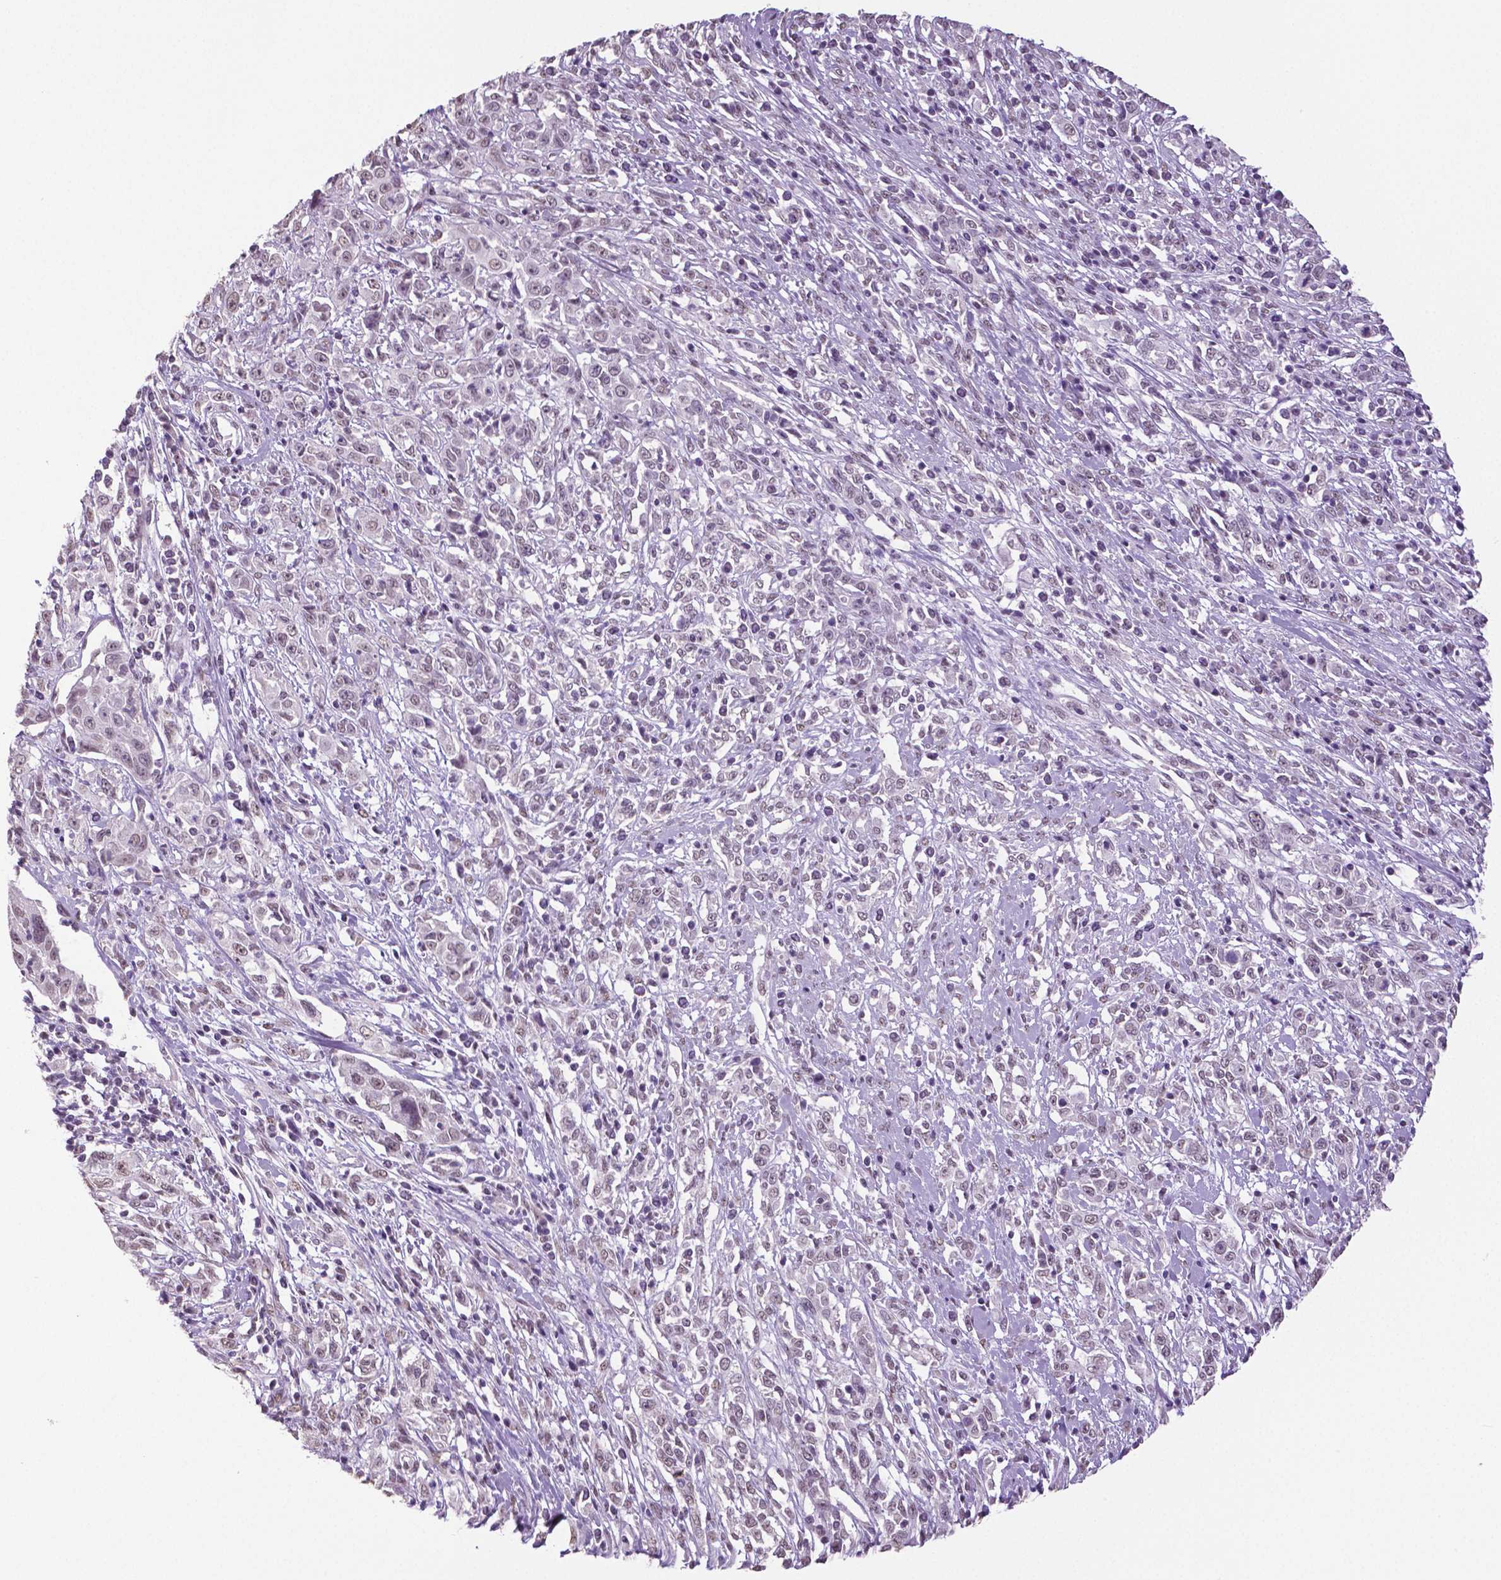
{"staining": {"intensity": "negative", "quantity": "none", "location": "none"}, "tissue": "cervical cancer", "cell_type": "Tumor cells", "image_type": "cancer", "snomed": [{"axis": "morphology", "description": "Adenocarcinoma, NOS"}, {"axis": "topography", "description": "Cervix"}], "caption": "IHC photomicrograph of adenocarcinoma (cervical) stained for a protein (brown), which demonstrates no staining in tumor cells. The staining was performed using DAB to visualize the protein expression in brown, while the nuclei were stained in blue with hematoxylin (Magnification: 20x).", "gene": "IGF2BP1", "patient": {"sex": "female", "age": 40}}